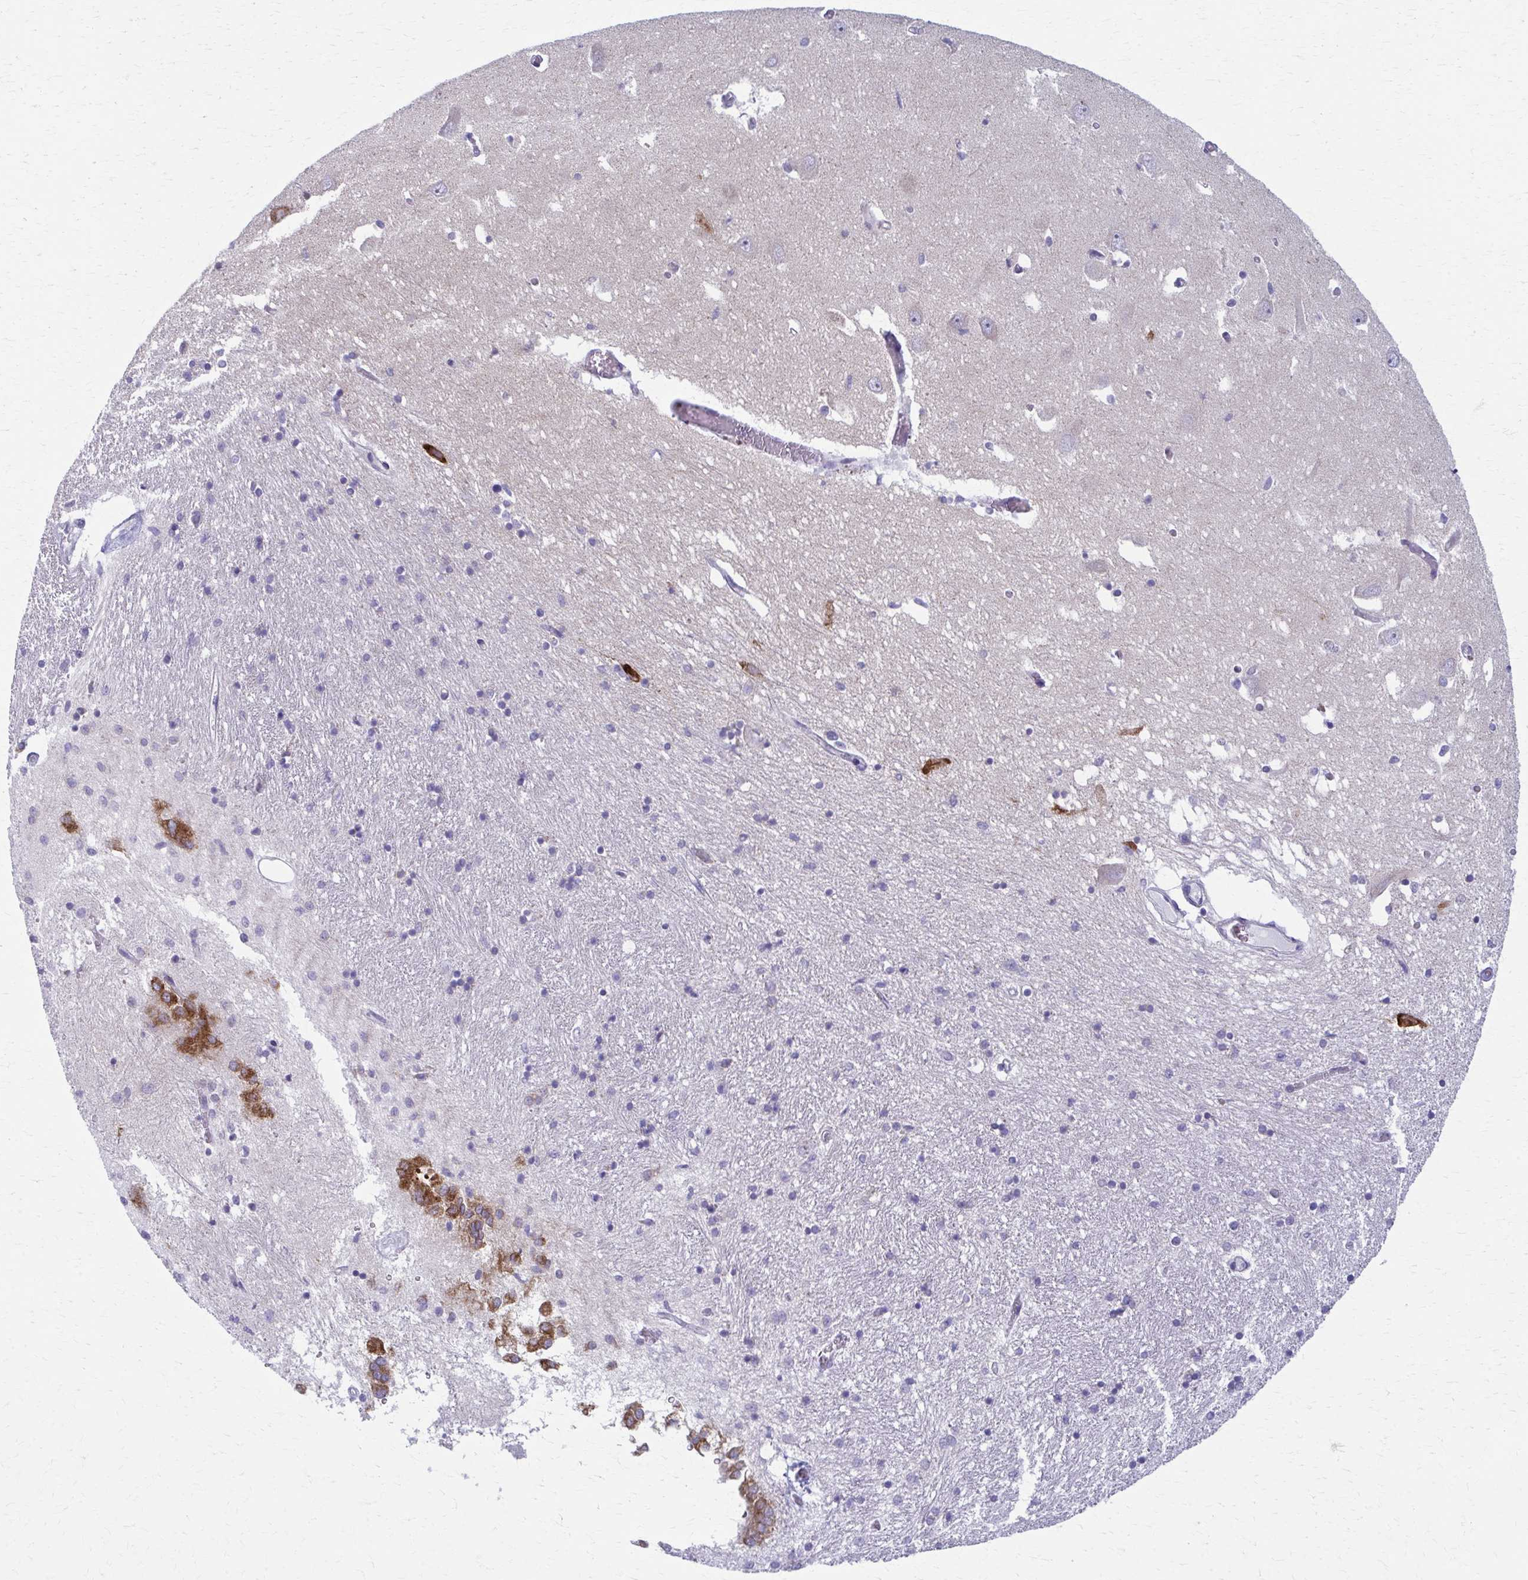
{"staining": {"intensity": "negative", "quantity": "none", "location": "none"}, "tissue": "caudate", "cell_type": "Glial cells", "image_type": "normal", "snomed": [{"axis": "morphology", "description": "Normal tissue, NOS"}, {"axis": "topography", "description": "Lateral ventricle wall"}, {"axis": "topography", "description": "Hippocampus"}], "caption": "High magnification brightfield microscopy of normal caudate stained with DAB (brown) and counterstained with hematoxylin (blue): glial cells show no significant positivity.", "gene": "SPATS2L", "patient": {"sex": "female", "age": 63}}